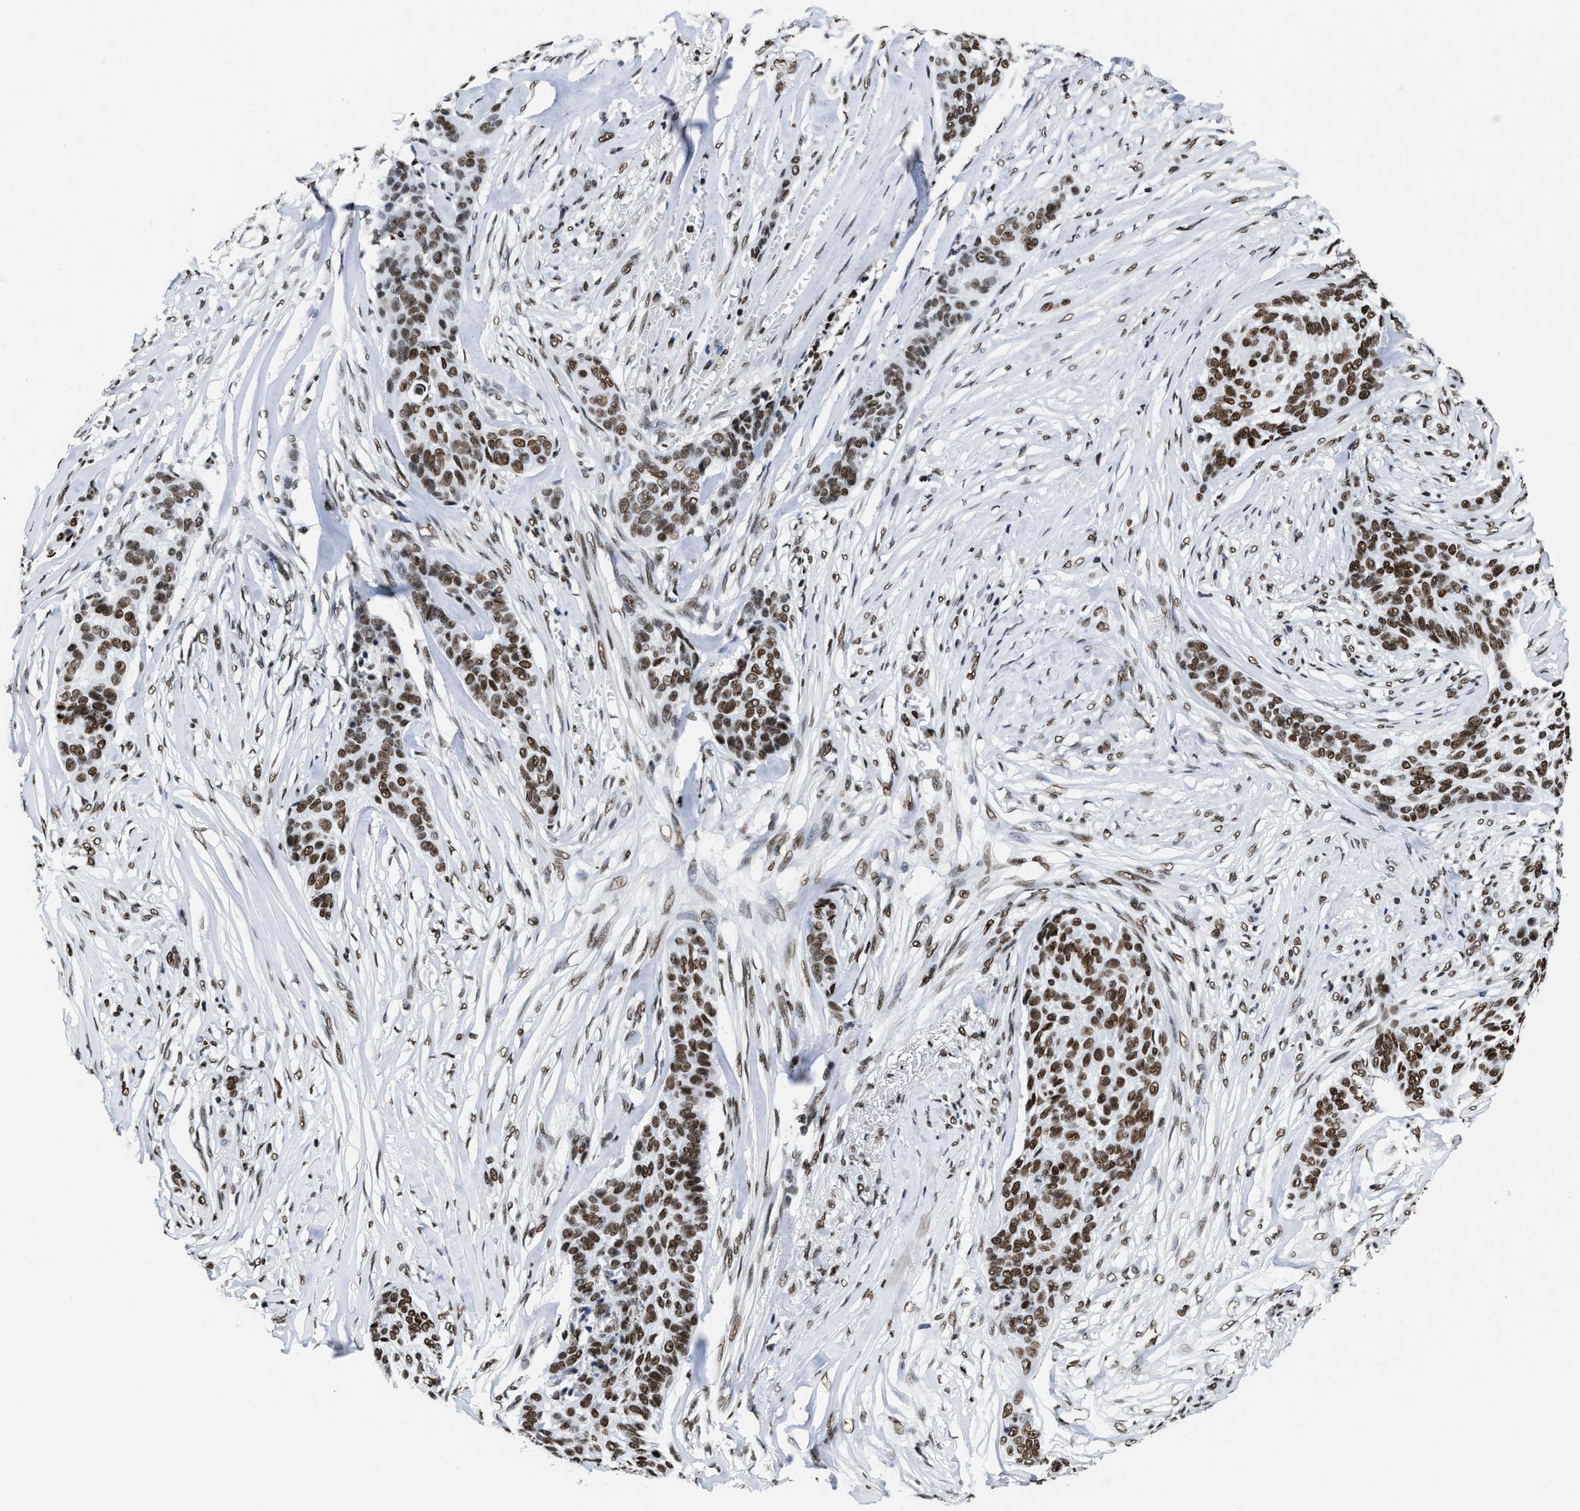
{"staining": {"intensity": "strong", "quantity": ">75%", "location": "nuclear"}, "tissue": "skin cancer", "cell_type": "Tumor cells", "image_type": "cancer", "snomed": [{"axis": "morphology", "description": "Basal cell carcinoma"}, {"axis": "topography", "description": "Skin"}], "caption": "Immunohistochemical staining of skin basal cell carcinoma displays high levels of strong nuclear staining in about >75% of tumor cells. (DAB (3,3'-diaminobenzidine) = brown stain, brightfield microscopy at high magnification).", "gene": "SMARCC2", "patient": {"sex": "male", "age": 85}}